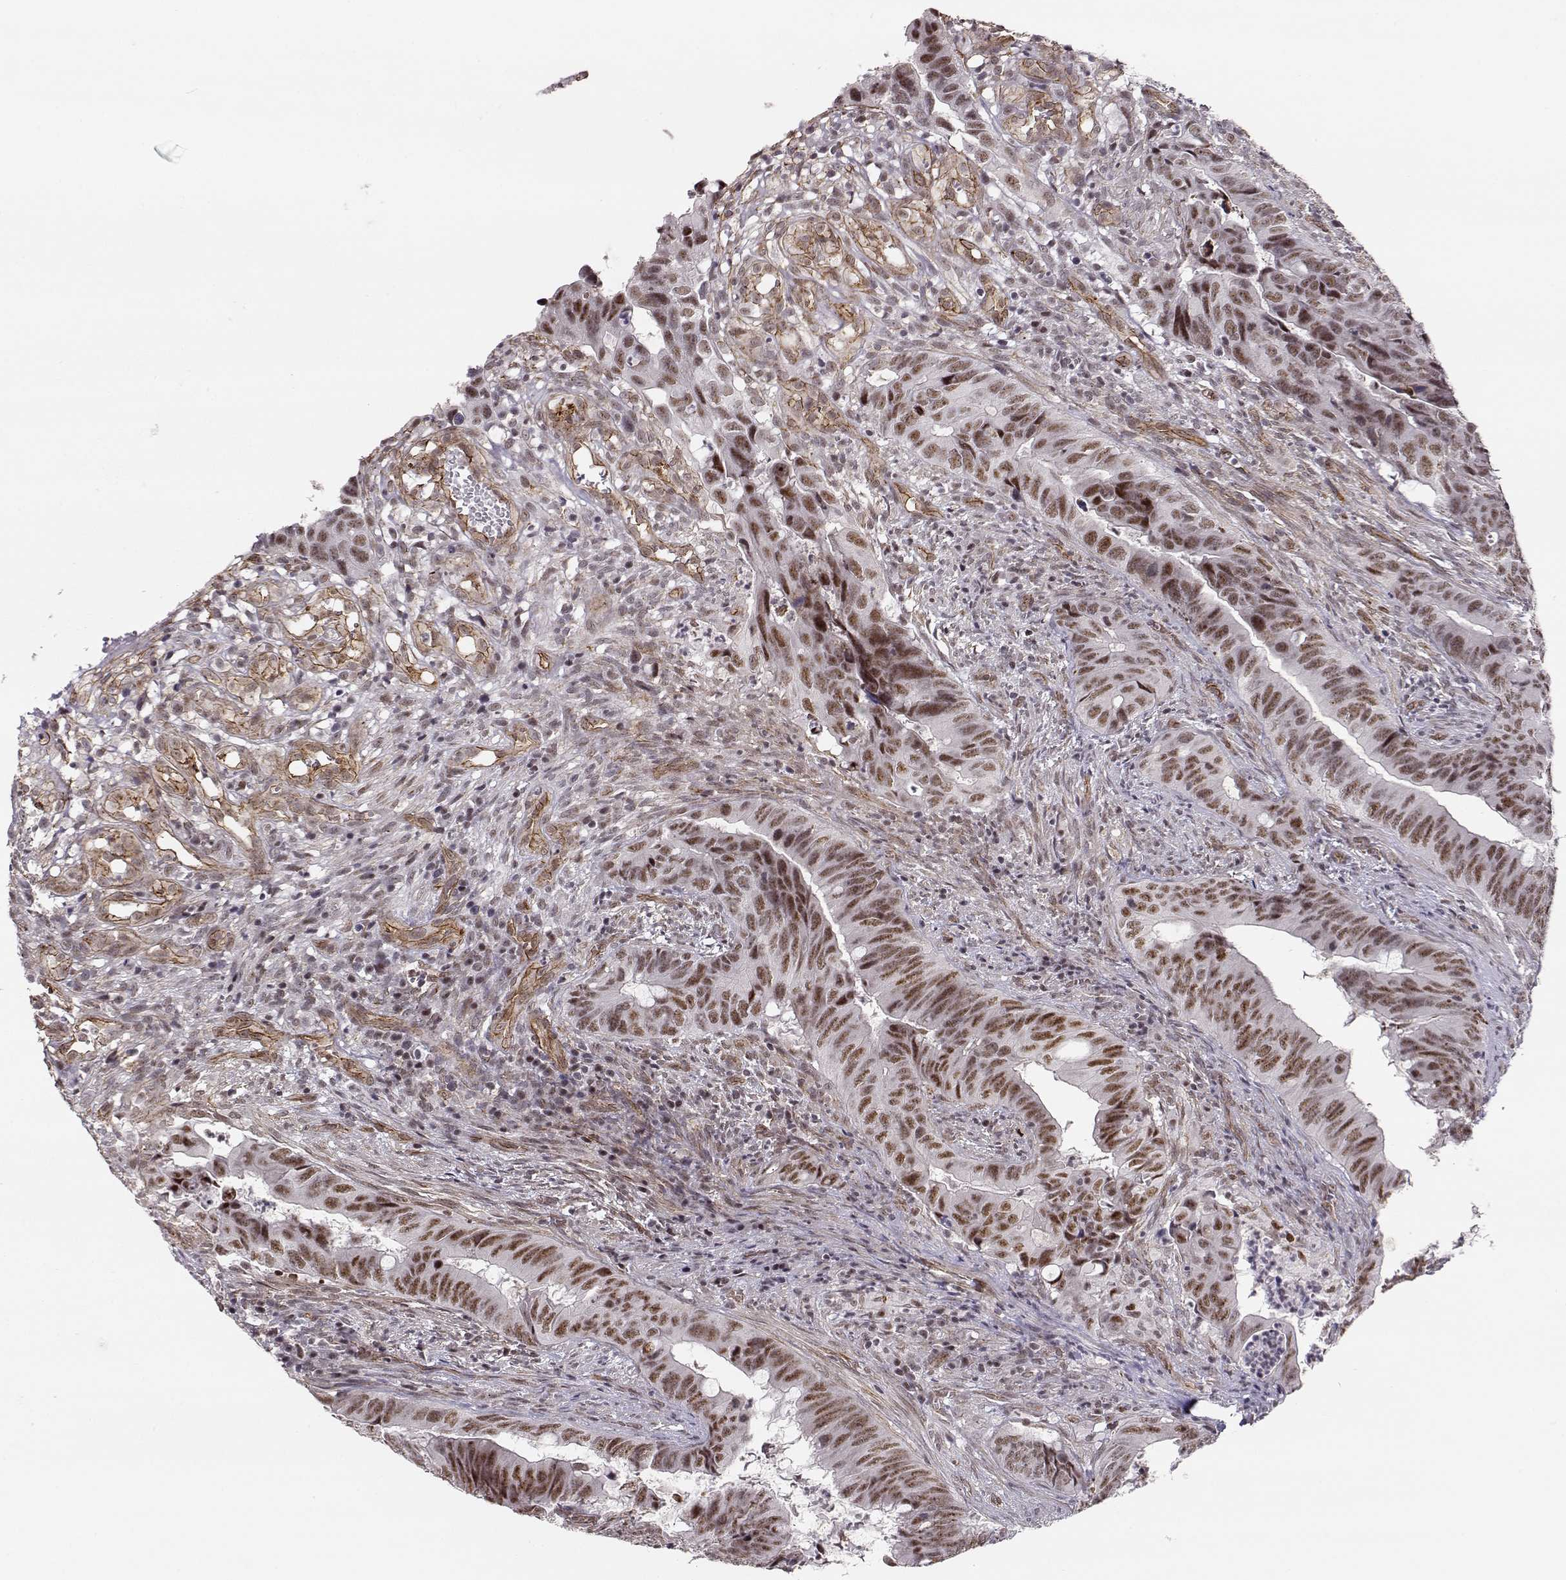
{"staining": {"intensity": "moderate", "quantity": ">75%", "location": "nuclear"}, "tissue": "colorectal cancer", "cell_type": "Tumor cells", "image_type": "cancer", "snomed": [{"axis": "morphology", "description": "Adenocarcinoma, NOS"}, {"axis": "topography", "description": "Colon"}], "caption": "Immunohistochemical staining of colorectal adenocarcinoma exhibits medium levels of moderate nuclear expression in approximately >75% of tumor cells.", "gene": "CIR1", "patient": {"sex": "female", "age": 82}}